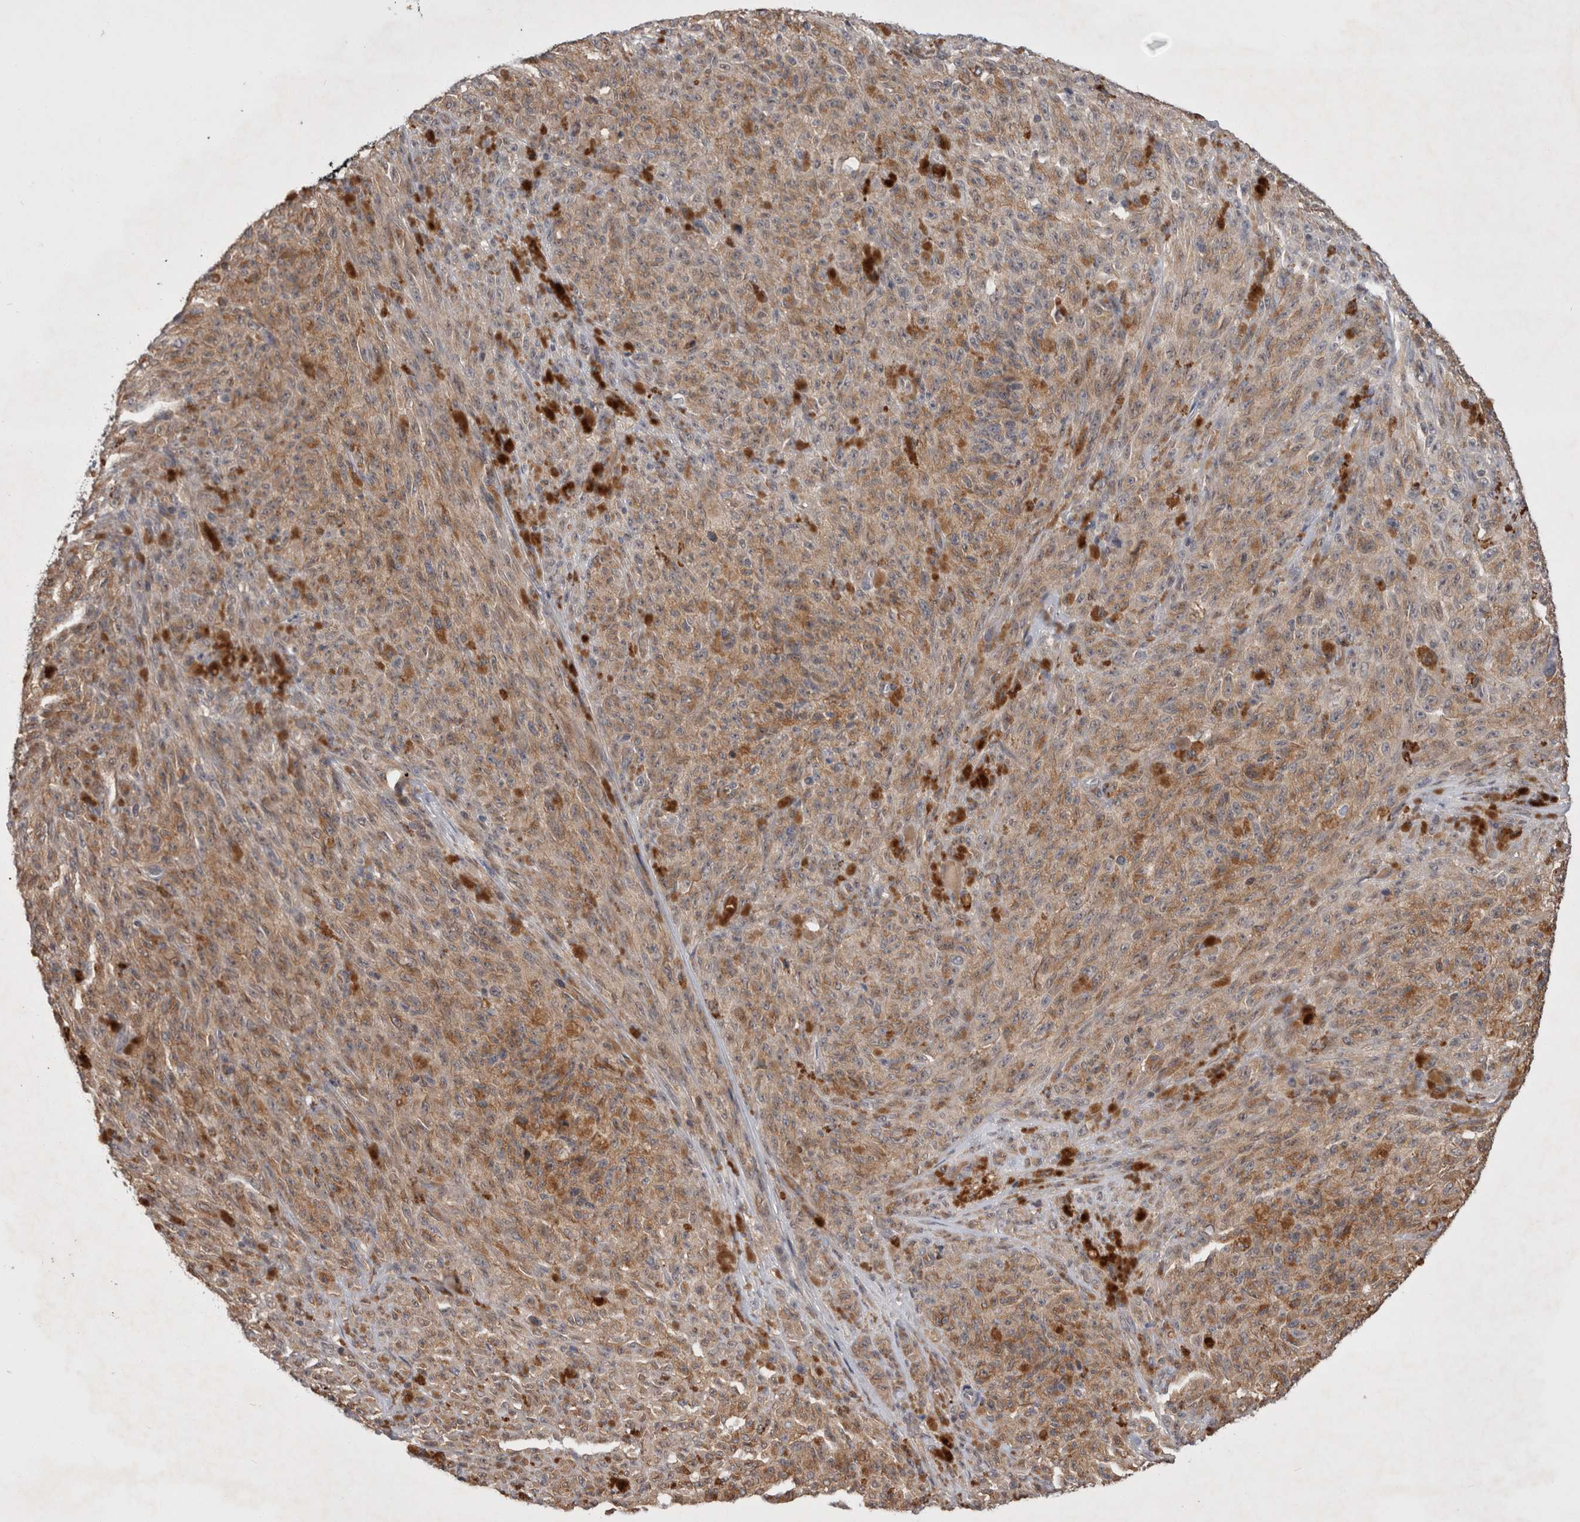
{"staining": {"intensity": "moderate", "quantity": ">75%", "location": "cytoplasmic/membranous"}, "tissue": "melanoma", "cell_type": "Tumor cells", "image_type": "cancer", "snomed": [{"axis": "morphology", "description": "Malignant melanoma, NOS"}, {"axis": "topography", "description": "Skin"}], "caption": "Protein staining displays moderate cytoplasmic/membranous expression in about >75% of tumor cells in melanoma. (DAB (3,3'-diaminobenzidine) IHC with brightfield microscopy, high magnification).", "gene": "MRPL37", "patient": {"sex": "female", "age": 82}}